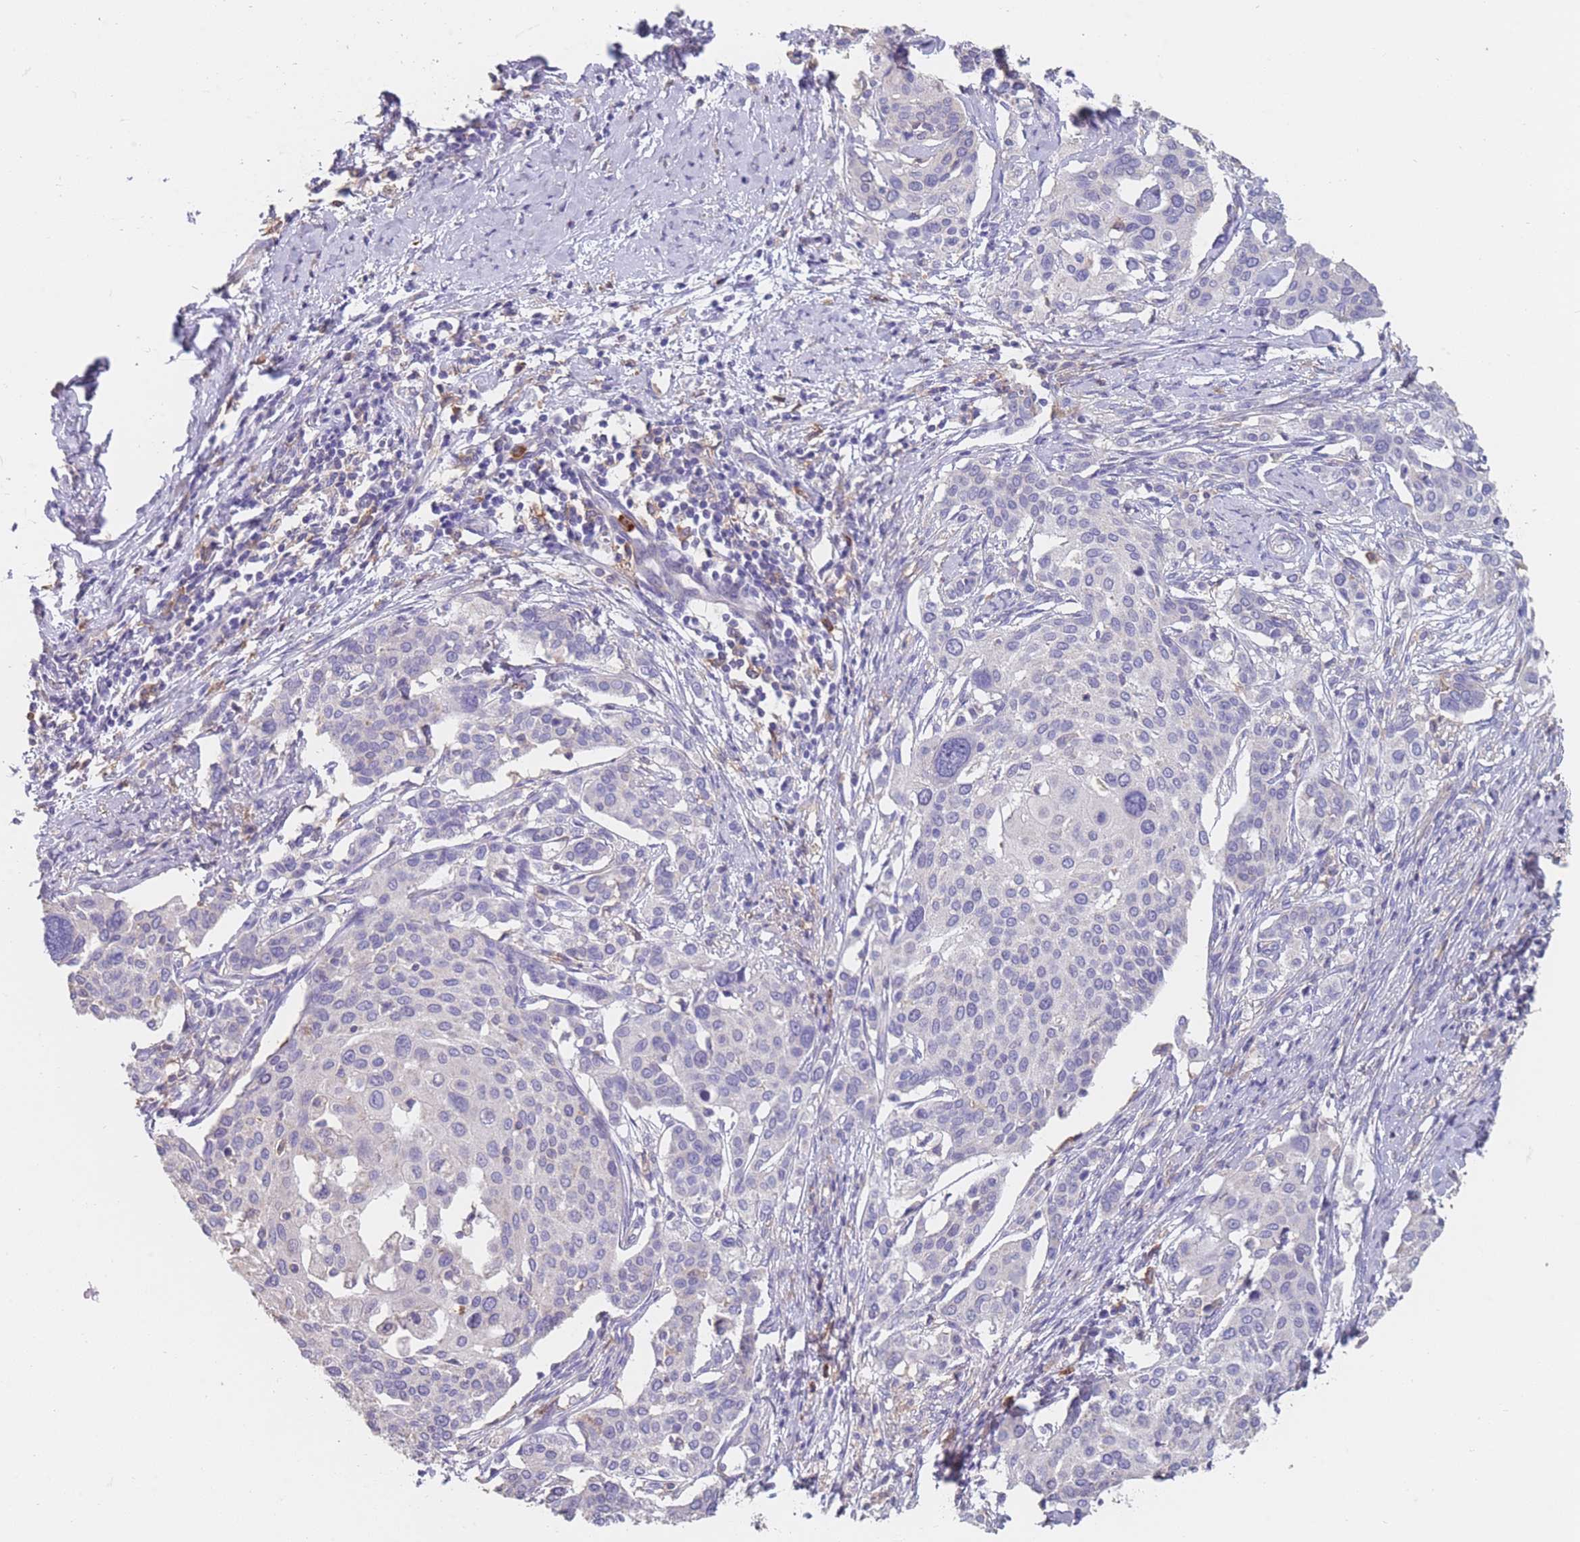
{"staining": {"intensity": "negative", "quantity": "none", "location": "none"}, "tissue": "cervical cancer", "cell_type": "Tumor cells", "image_type": "cancer", "snomed": [{"axis": "morphology", "description": "Squamous cell carcinoma, NOS"}, {"axis": "topography", "description": "Cervix"}], "caption": "Immunohistochemistry (IHC) of cervical cancer reveals no positivity in tumor cells.", "gene": "CLEC12A", "patient": {"sex": "female", "age": 44}}